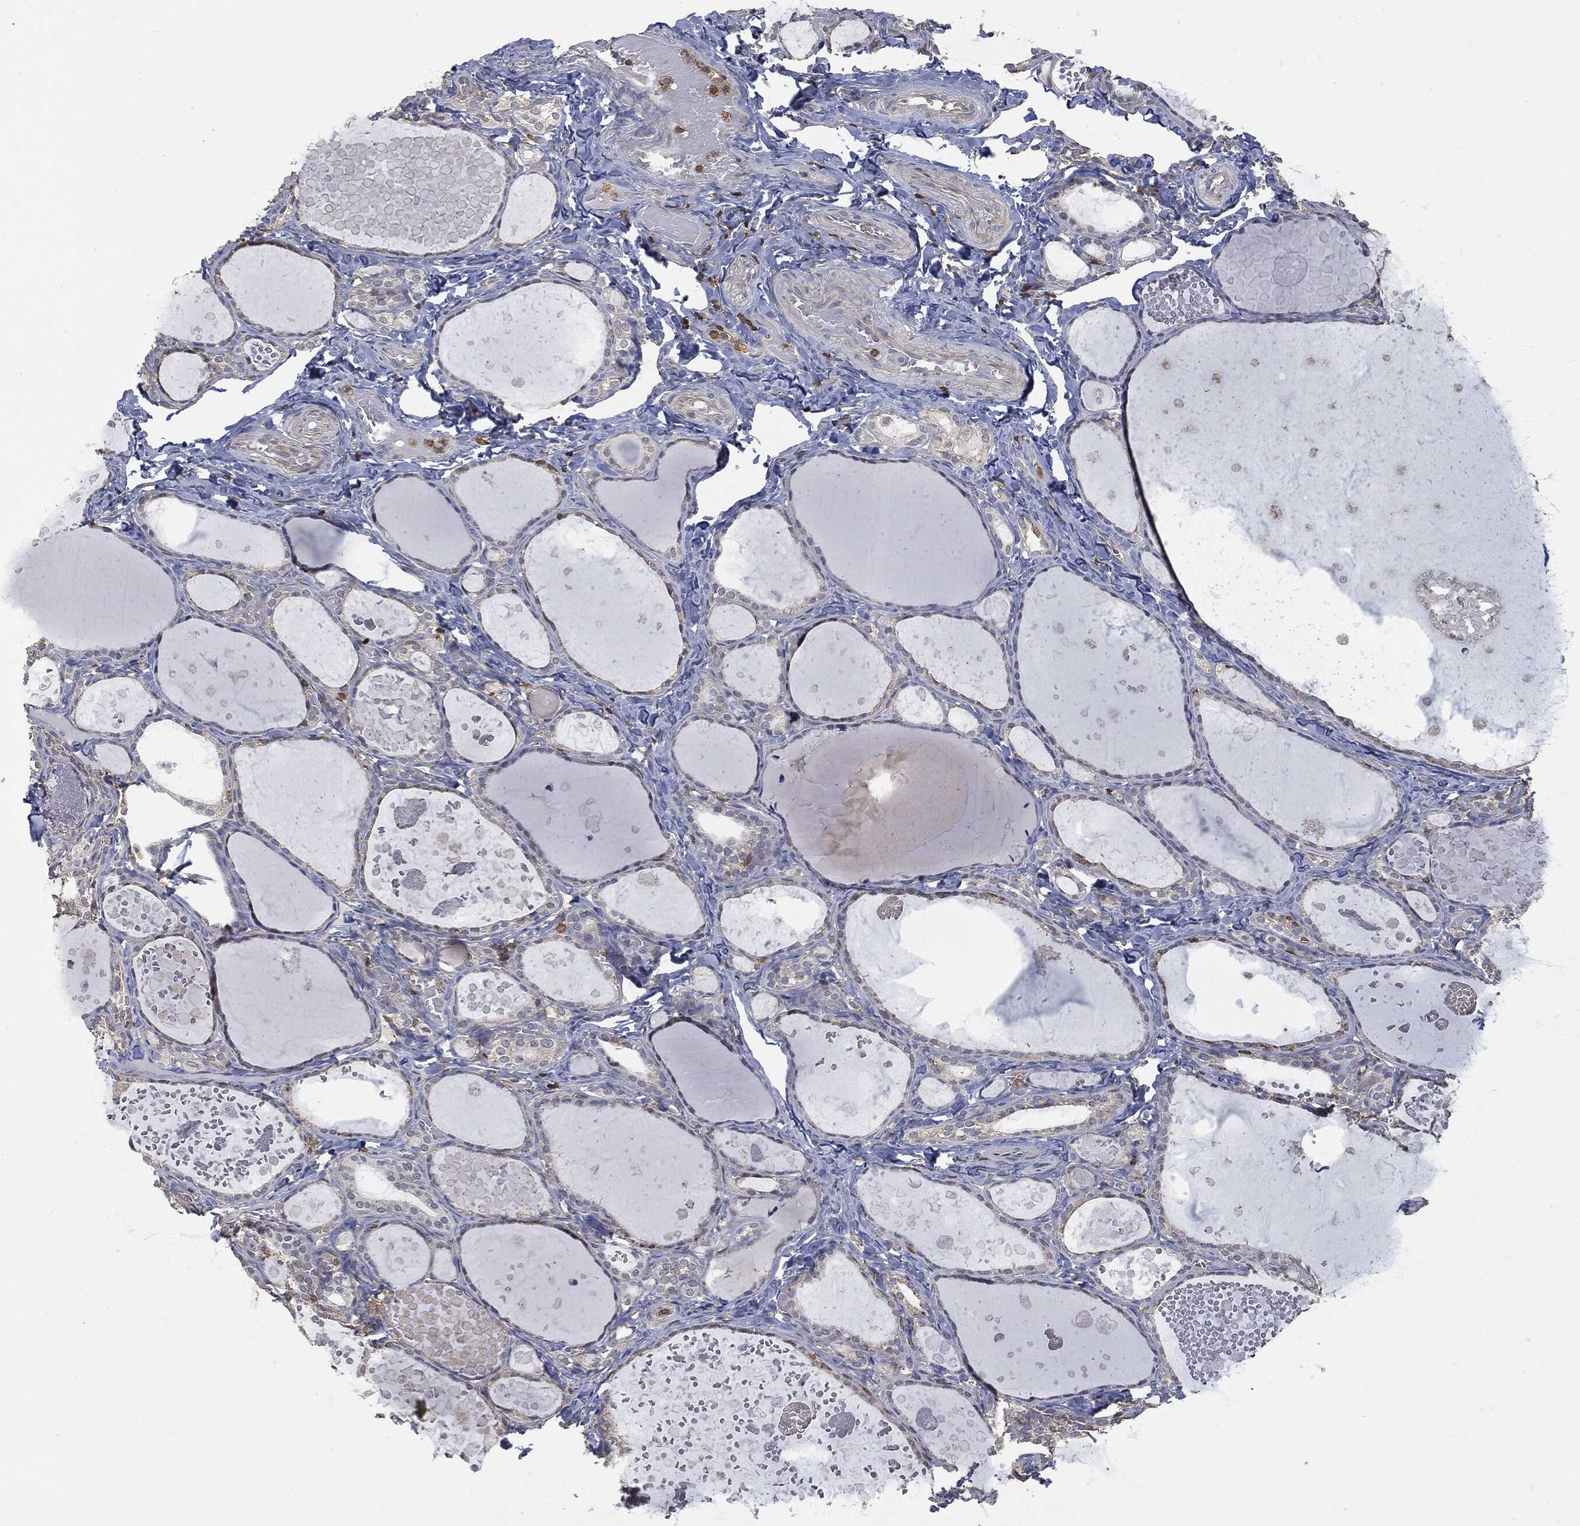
{"staining": {"intensity": "negative", "quantity": "none", "location": "none"}, "tissue": "thyroid gland", "cell_type": "Glandular cells", "image_type": "normal", "snomed": [{"axis": "morphology", "description": "Normal tissue, NOS"}, {"axis": "topography", "description": "Thyroid gland"}], "caption": "High power microscopy micrograph of an IHC image of unremarkable thyroid gland, revealing no significant staining in glandular cells.", "gene": "PSMB10", "patient": {"sex": "female", "age": 56}}